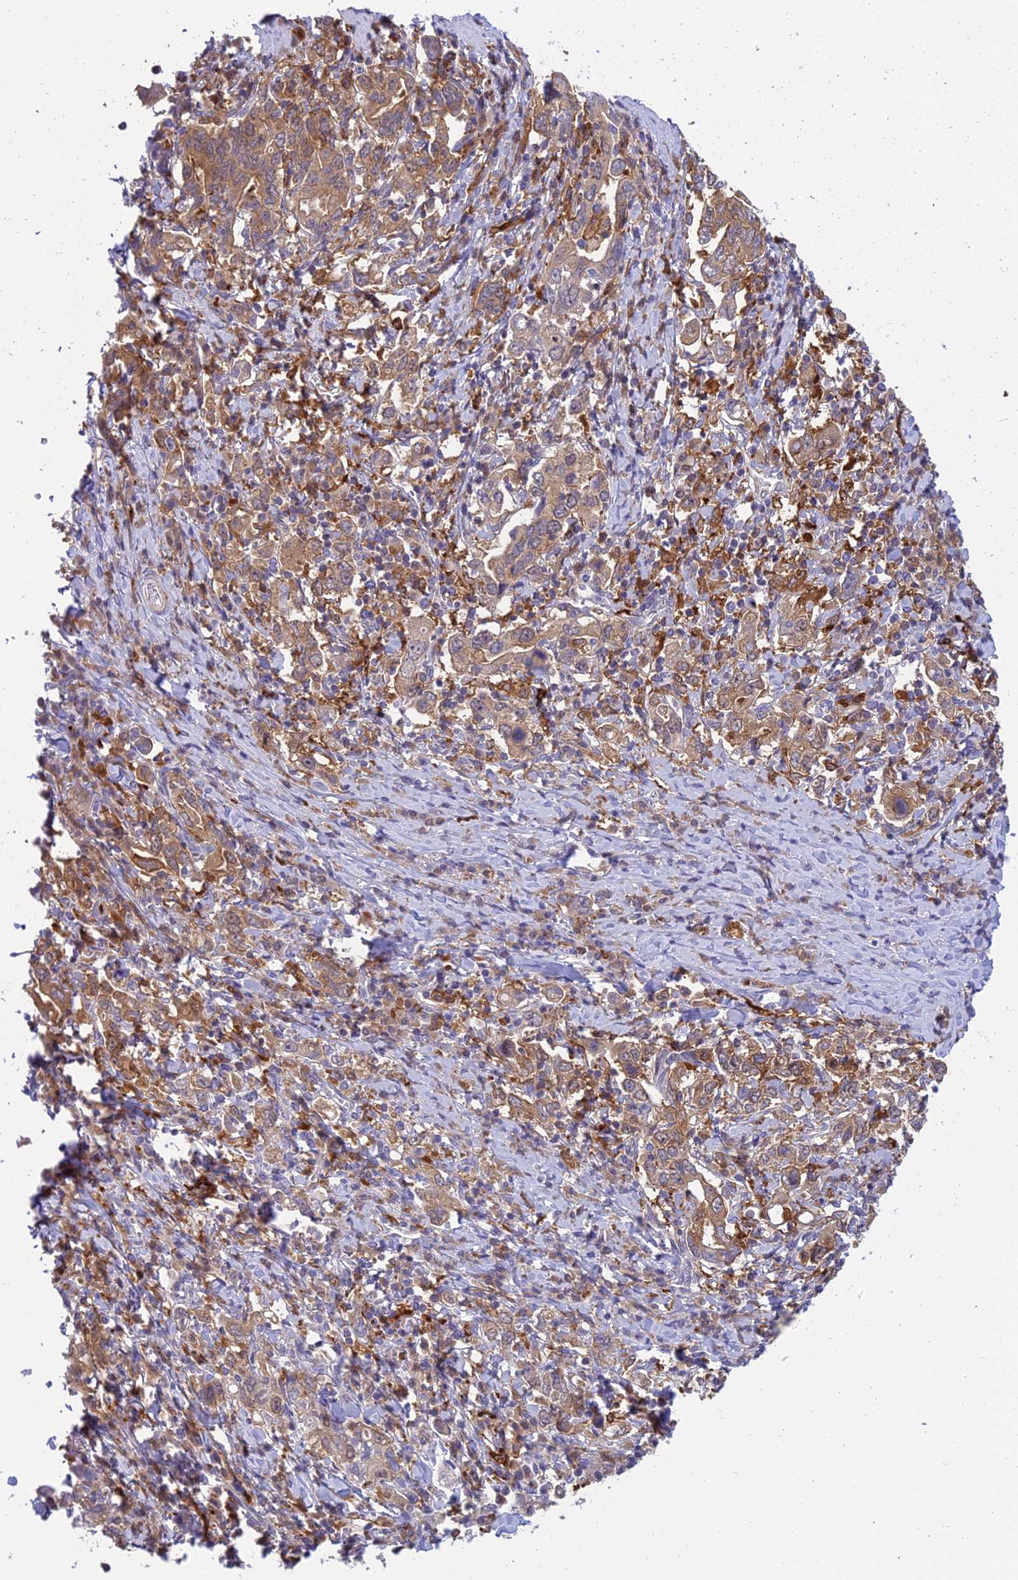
{"staining": {"intensity": "moderate", "quantity": ">75%", "location": "cytoplasmic/membranous"}, "tissue": "stomach cancer", "cell_type": "Tumor cells", "image_type": "cancer", "snomed": [{"axis": "morphology", "description": "Adenocarcinoma, NOS"}, {"axis": "topography", "description": "Stomach, upper"}, {"axis": "topography", "description": "Stomach"}], "caption": "Immunohistochemistry (IHC) histopathology image of neoplastic tissue: stomach adenocarcinoma stained using immunohistochemistry displays medium levels of moderate protein expression localized specifically in the cytoplasmic/membranous of tumor cells, appearing as a cytoplasmic/membranous brown color.", "gene": "UBE2G1", "patient": {"sex": "male", "age": 62}}